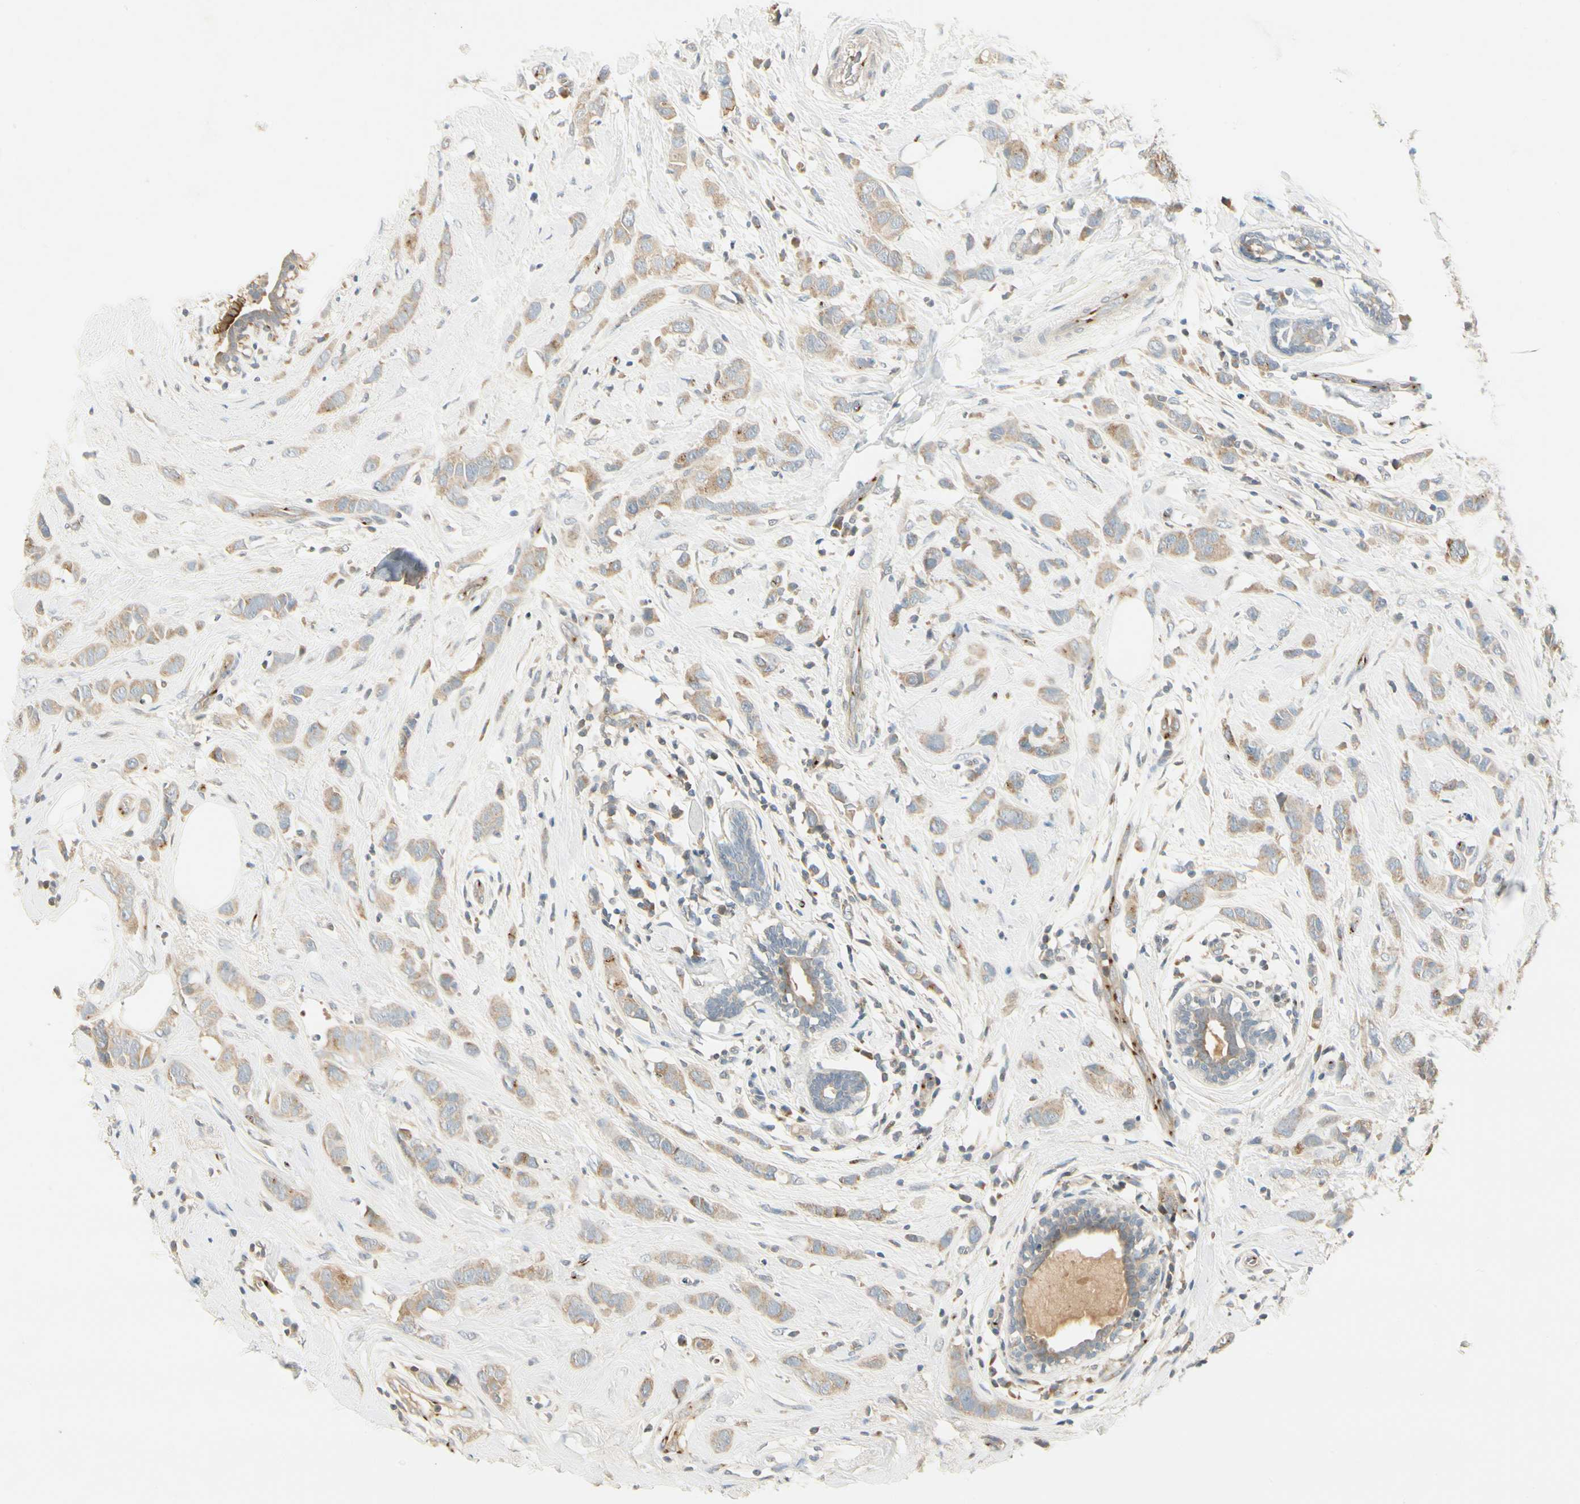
{"staining": {"intensity": "weak", "quantity": ">75%", "location": "cytoplasmic/membranous"}, "tissue": "breast cancer", "cell_type": "Tumor cells", "image_type": "cancer", "snomed": [{"axis": "morphology", "description": "Normal tissue, NOS"}, {"axis": "morphology", "description": "Duct carcinoma"}, {"axis": "topography", "description": "Breast"}], "caption": "Human breast infiltrating ductal carcinoma stained with a brown dye reveals weak cytoplasmic/membranous positive expression in approximately >75% of tumor cells.", "gene": "MANSC1", "patient": {"sex": "female", "age": 50}}